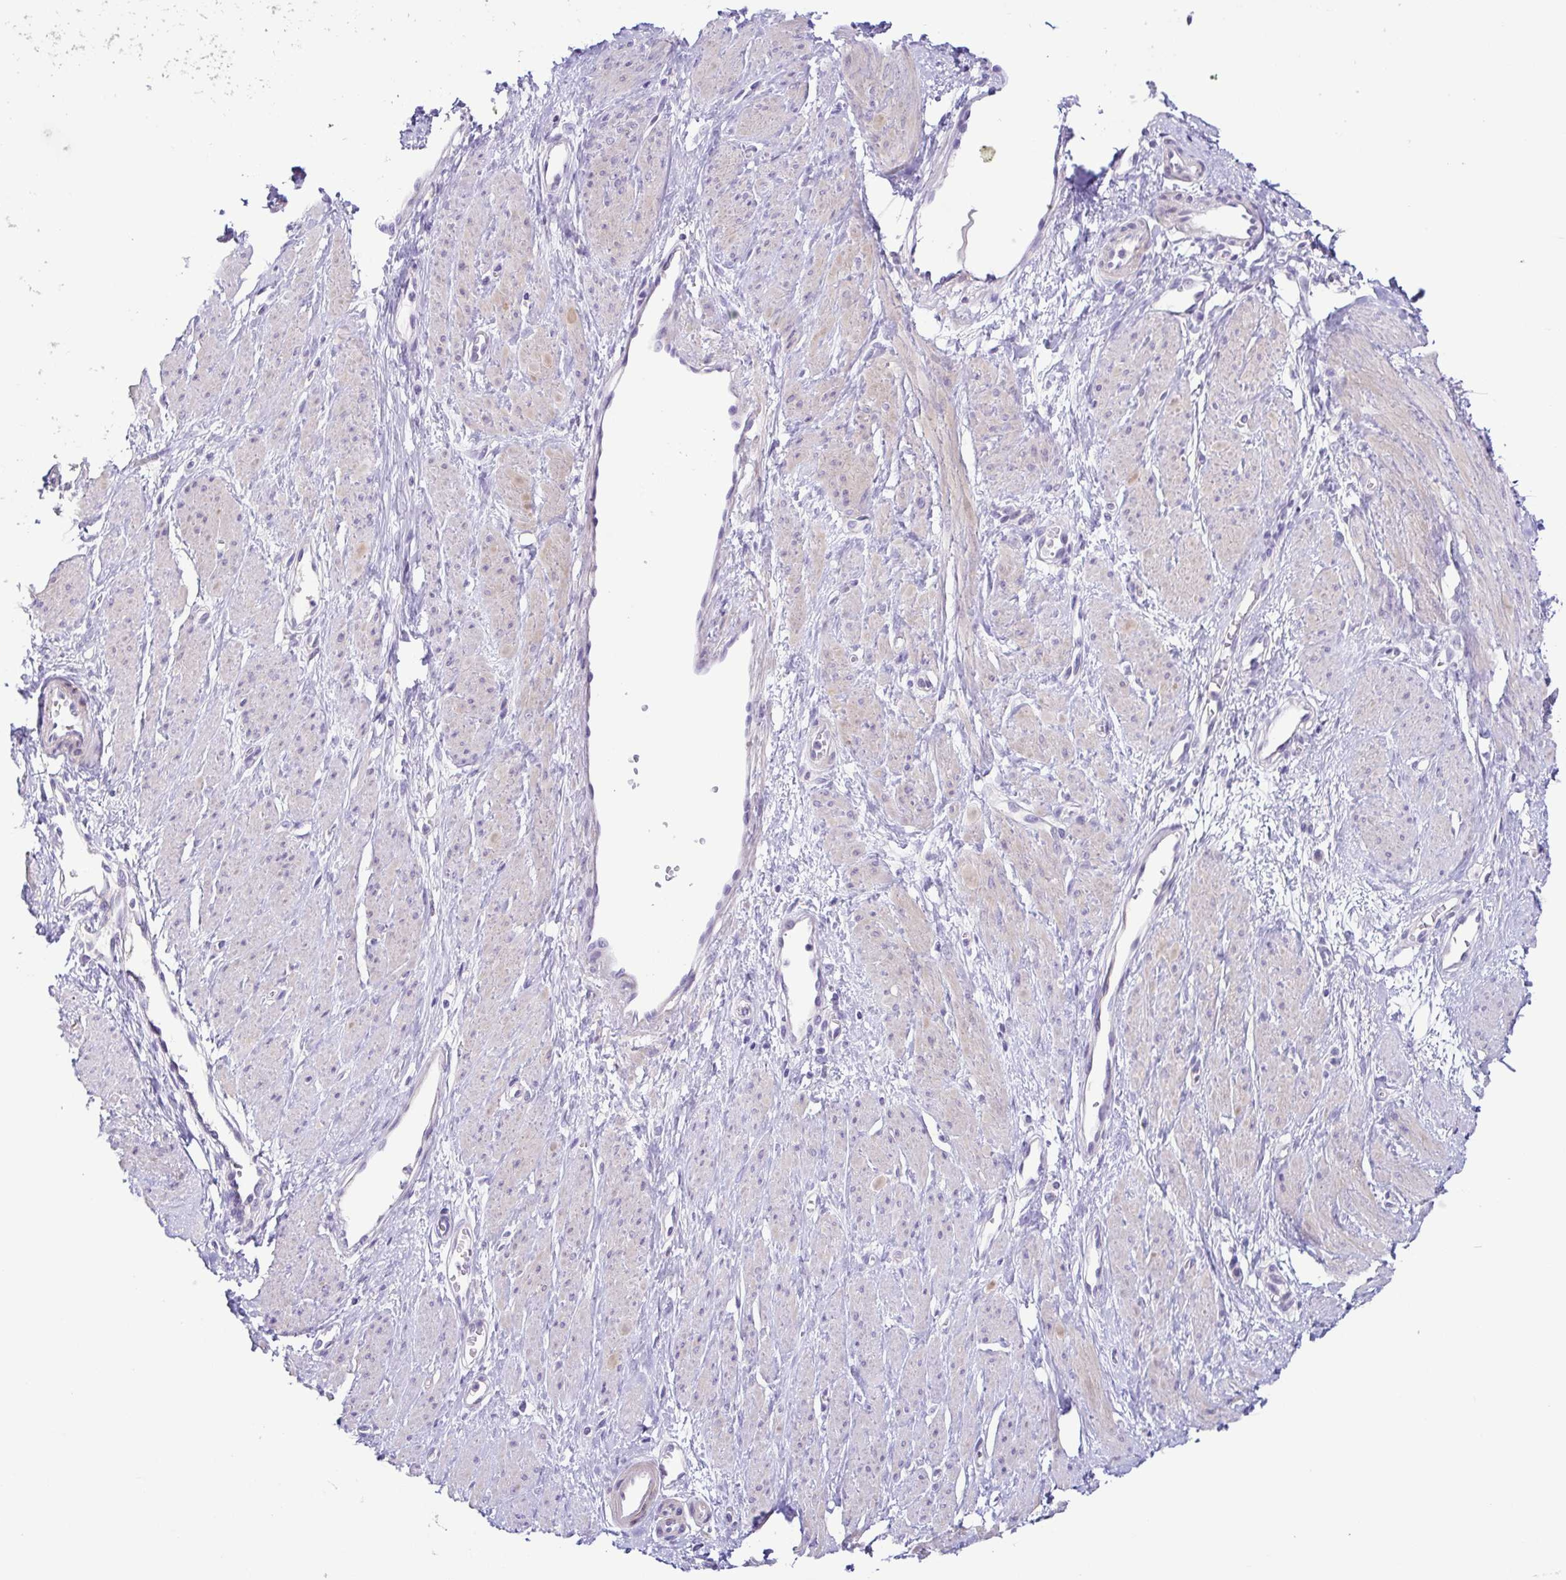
{"staining": {"intensity": "weak", "quantity": "25%-75%", "location": "cytoplasmic/membranous"}, "tissue": "smooth muscle", "cell_type": "Smooth muscle cells", "image_type": "normal", "snomed": [{"axis": "morphology", "description": "Normal tissue, NOS"}, {"axis": "topography", "description": "Smooth muscle"}, {"axis": "topography", "description": "Uterus"}], "caption": "Immunohistochemical staining of benign smooth muscle reveals low levels of weak cytoplasmic/membranous staining in about 25%-75% of smooth muscle cells. Ihc stains the protein of interest in brown and the nuclei are stained blue.", "gene": "TERT", "patient": {"sex": "female", "age": 39}}